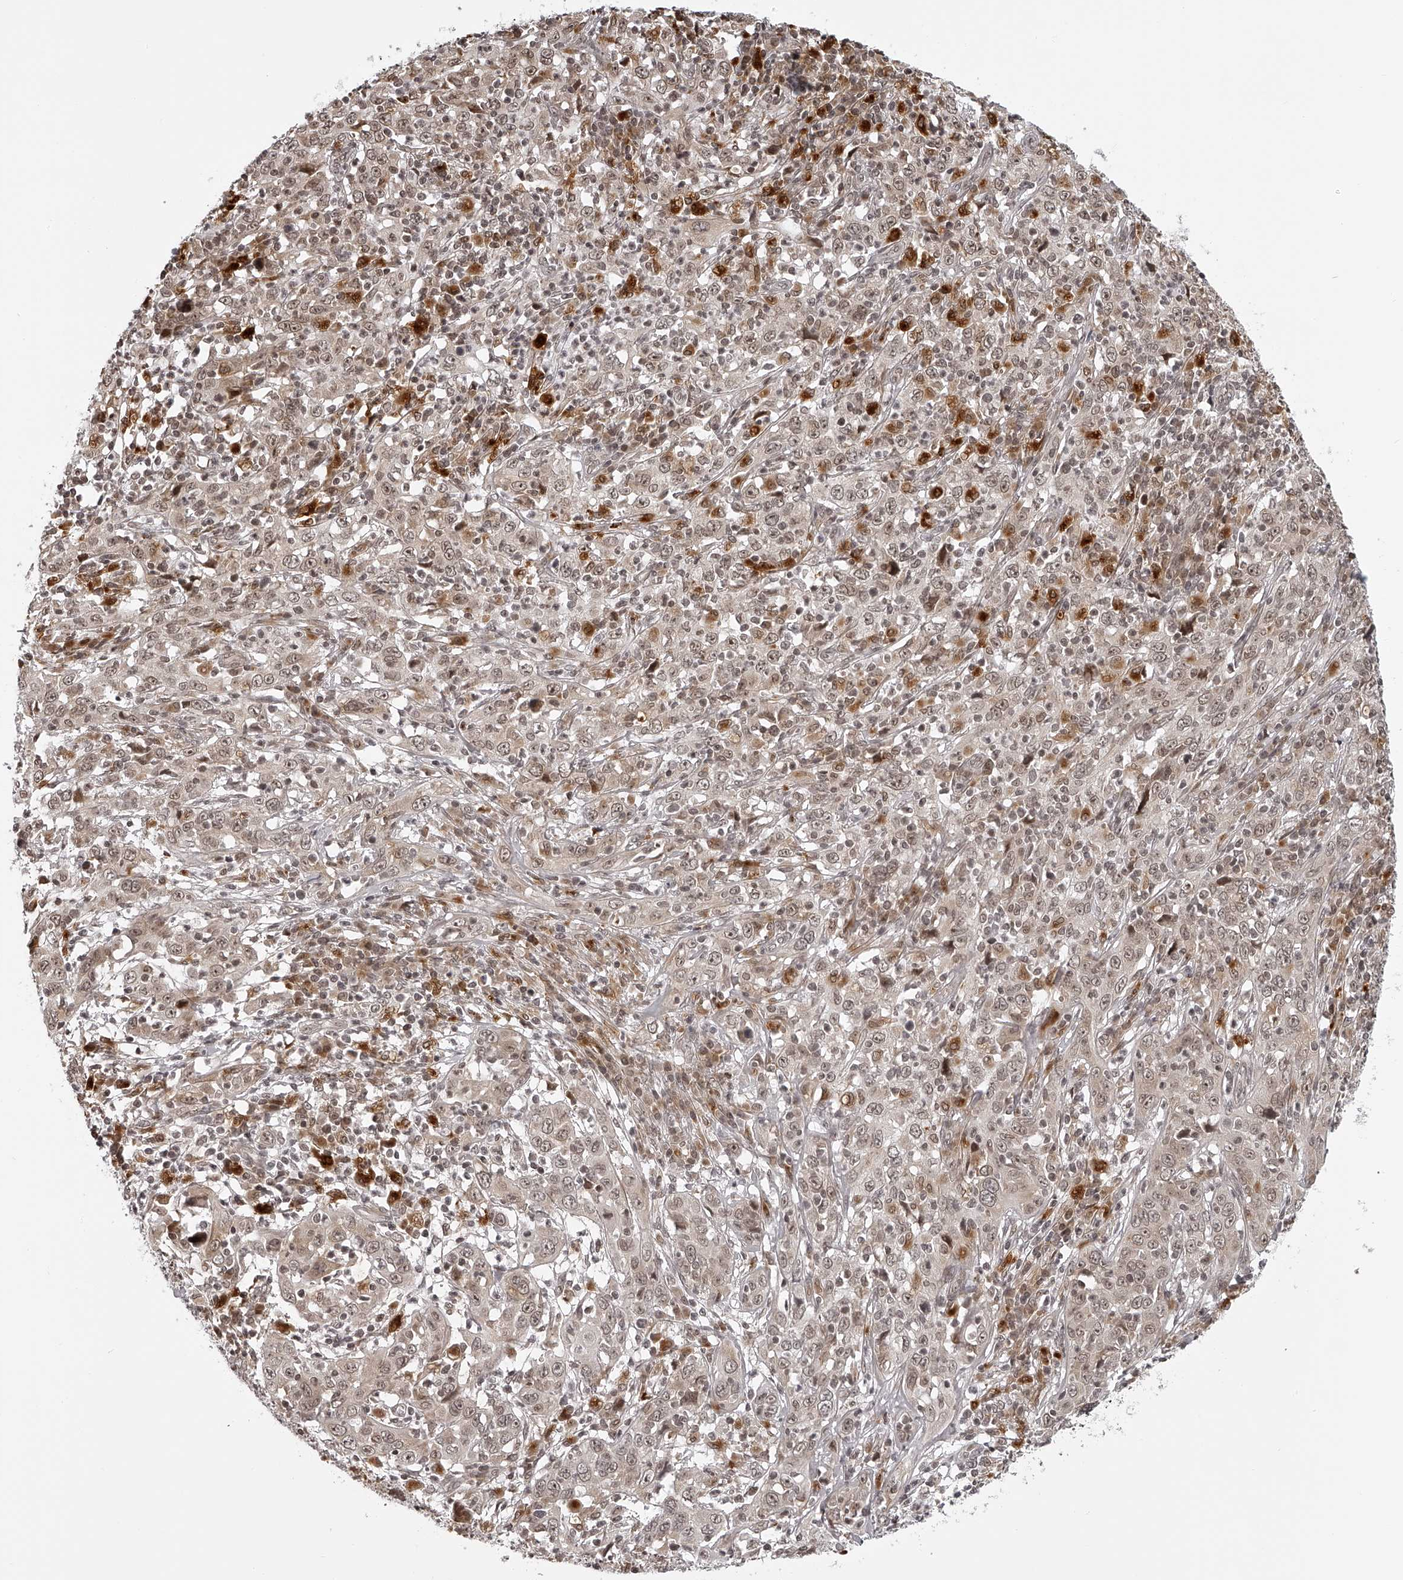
{"staining": {"intensity": "weak", "quantity": "25%-75%", "location": "nuclear"}, "tissue": "cervical cancer", "cell_type": "Tumor cells", "image_type": "cancer", "snomed": [{"axis": "morphology", "description": "Squamous cell carcinoma, NOS"}, {"axis": "topography", "description": "Cervix"}], "caption": "IHC photomicrograph of human cervical squamous cell carcinoma stained for a protein (brown), which shows low levels of weak nuclear staining in about 25%-75% of tumor cells.", "gene": "ODF2L", "patient": {"sex": "female", "age": 46}}